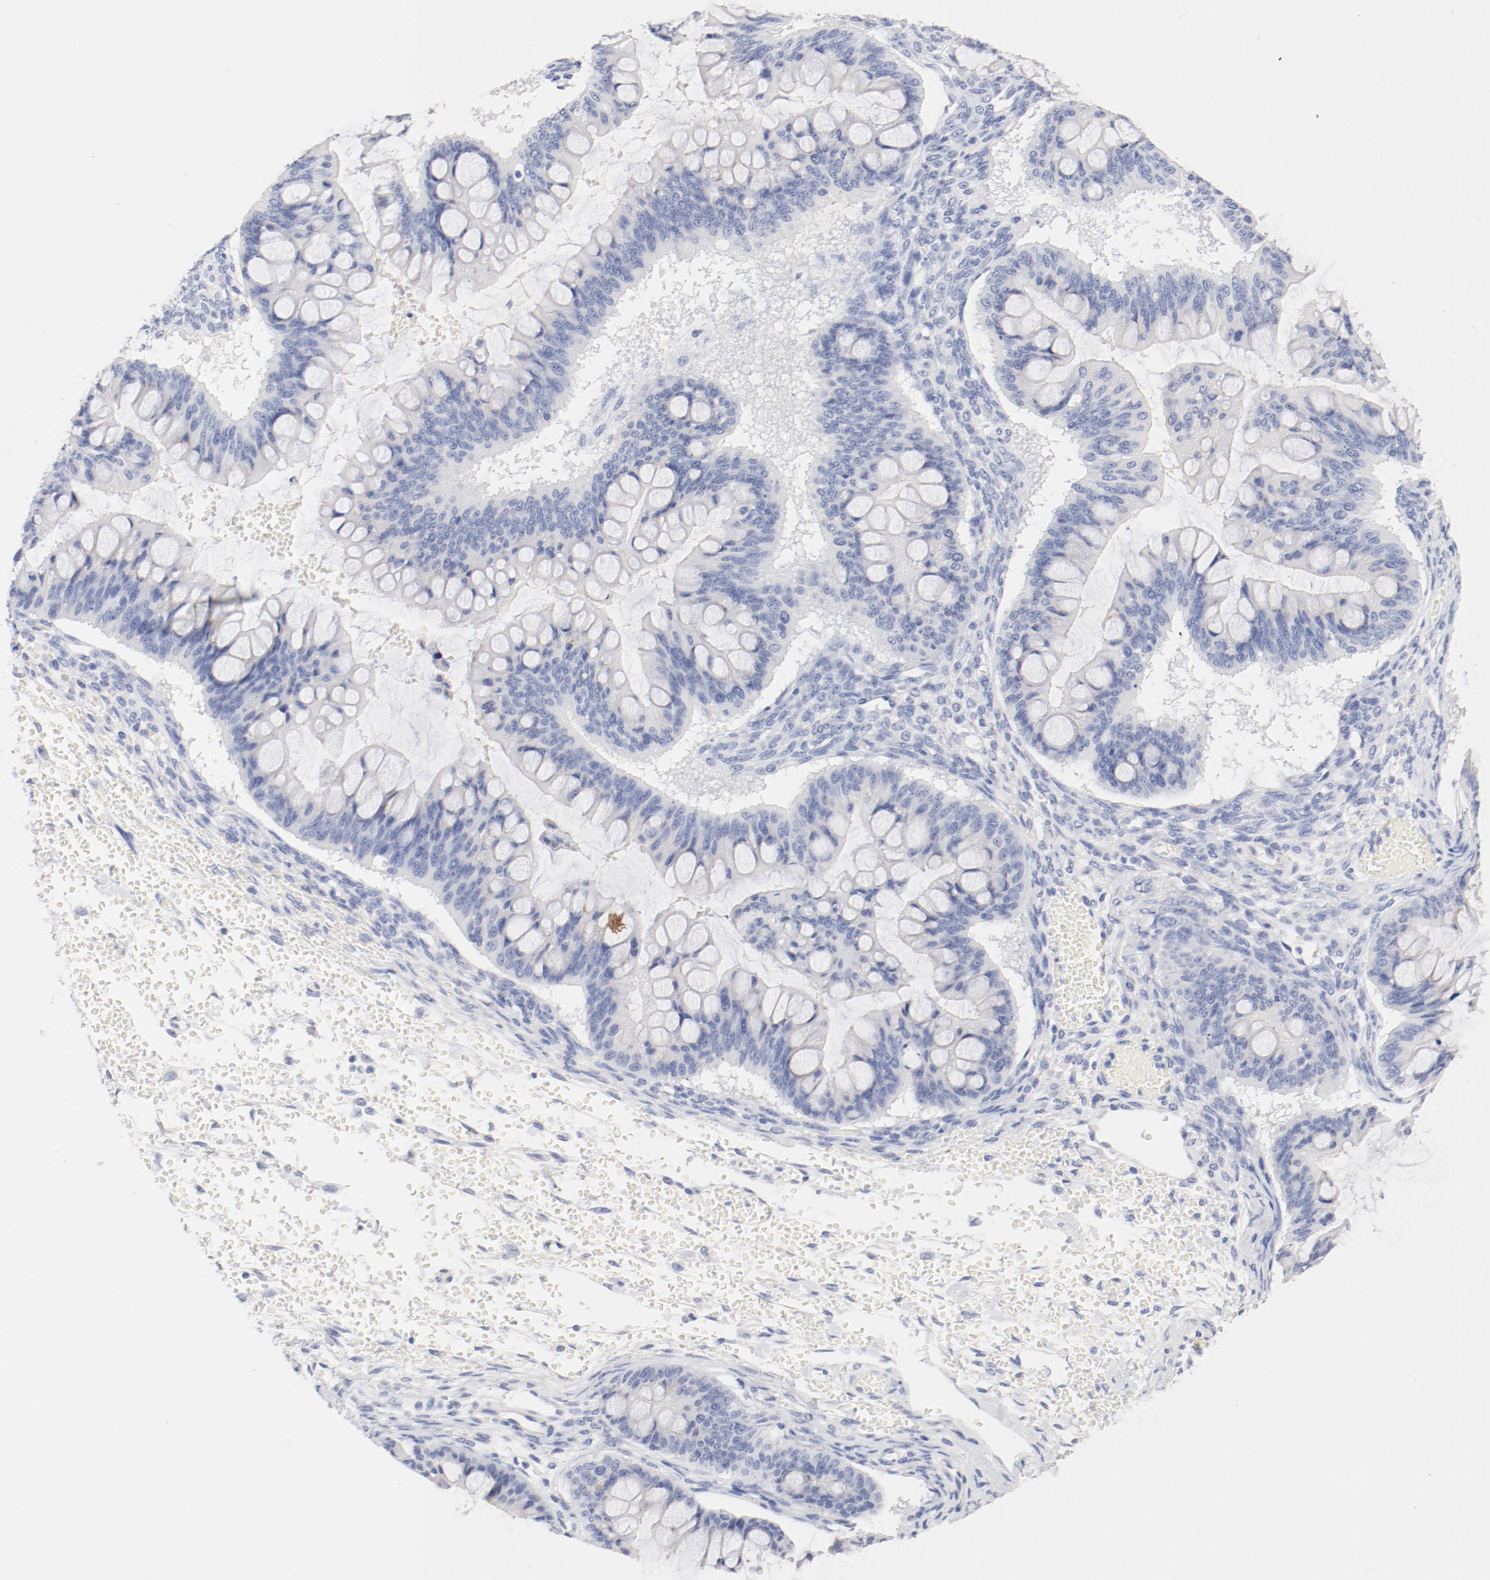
{"staining": {"intensity": "negative", "quantity": "none", "location": "none"}, "tissue": "ovarian cancer", "cell_type": "Tumor cells", "image_type": "cancer", "snomed": [{"axis": "morphology", "description": "Cystadenocarcinoma, mucinous, NOS"}, {"axis": "topography", "description": "Ovary"}], "caption": "A photomicrograph of ovarian cancer stained for a protein demonstrates no brown staining in tumor cells. The staining is performed using DAB (3,3'-diaminobenzidine) brown chromogen with nuclei counter-stained in using hematoxylin.", "gene": "HOMER1", "patient": {"sex": "female", "age": 73}}